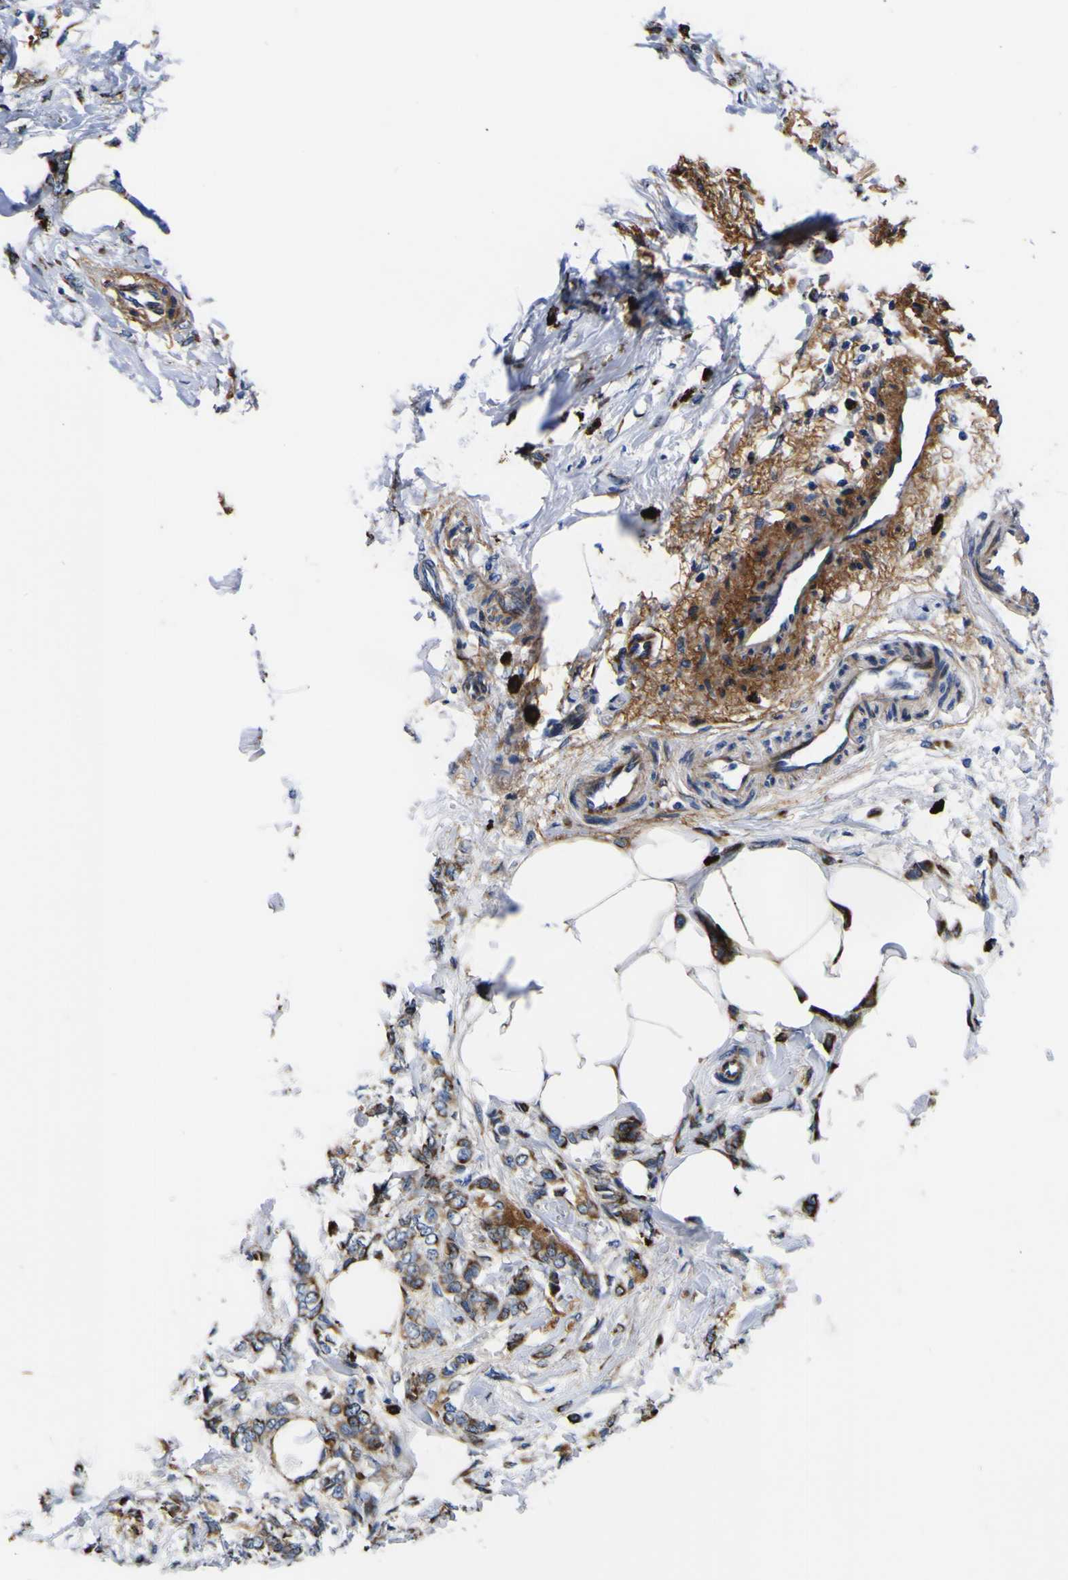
{"staining": {"intensity": "strong", "quantity": ">75%", "location": "cytoplasmic/membranous"}, "tissue": "breast cancer", "cell_type": "Tumor cells", "image_type": "cancer", "snomed": [{"axis": "morphology", "description": "Lobular carcinoma, in situ"}, {"axis": "morphology", "description": "Lobular carcinoma"}, {"axis": "topography", "description": "Breast"}], "caption": "Protein staining exhibits strong cytoplasmic/membranous positivity in about >75% of tumor cells in breast cancer. The protein is stained brown, and the nuclei are stained in blue (DAB IHC with brightfield microscopy, high magnification).", "gene": "SCD", "patient": {"sex": "female", "age": 41}}